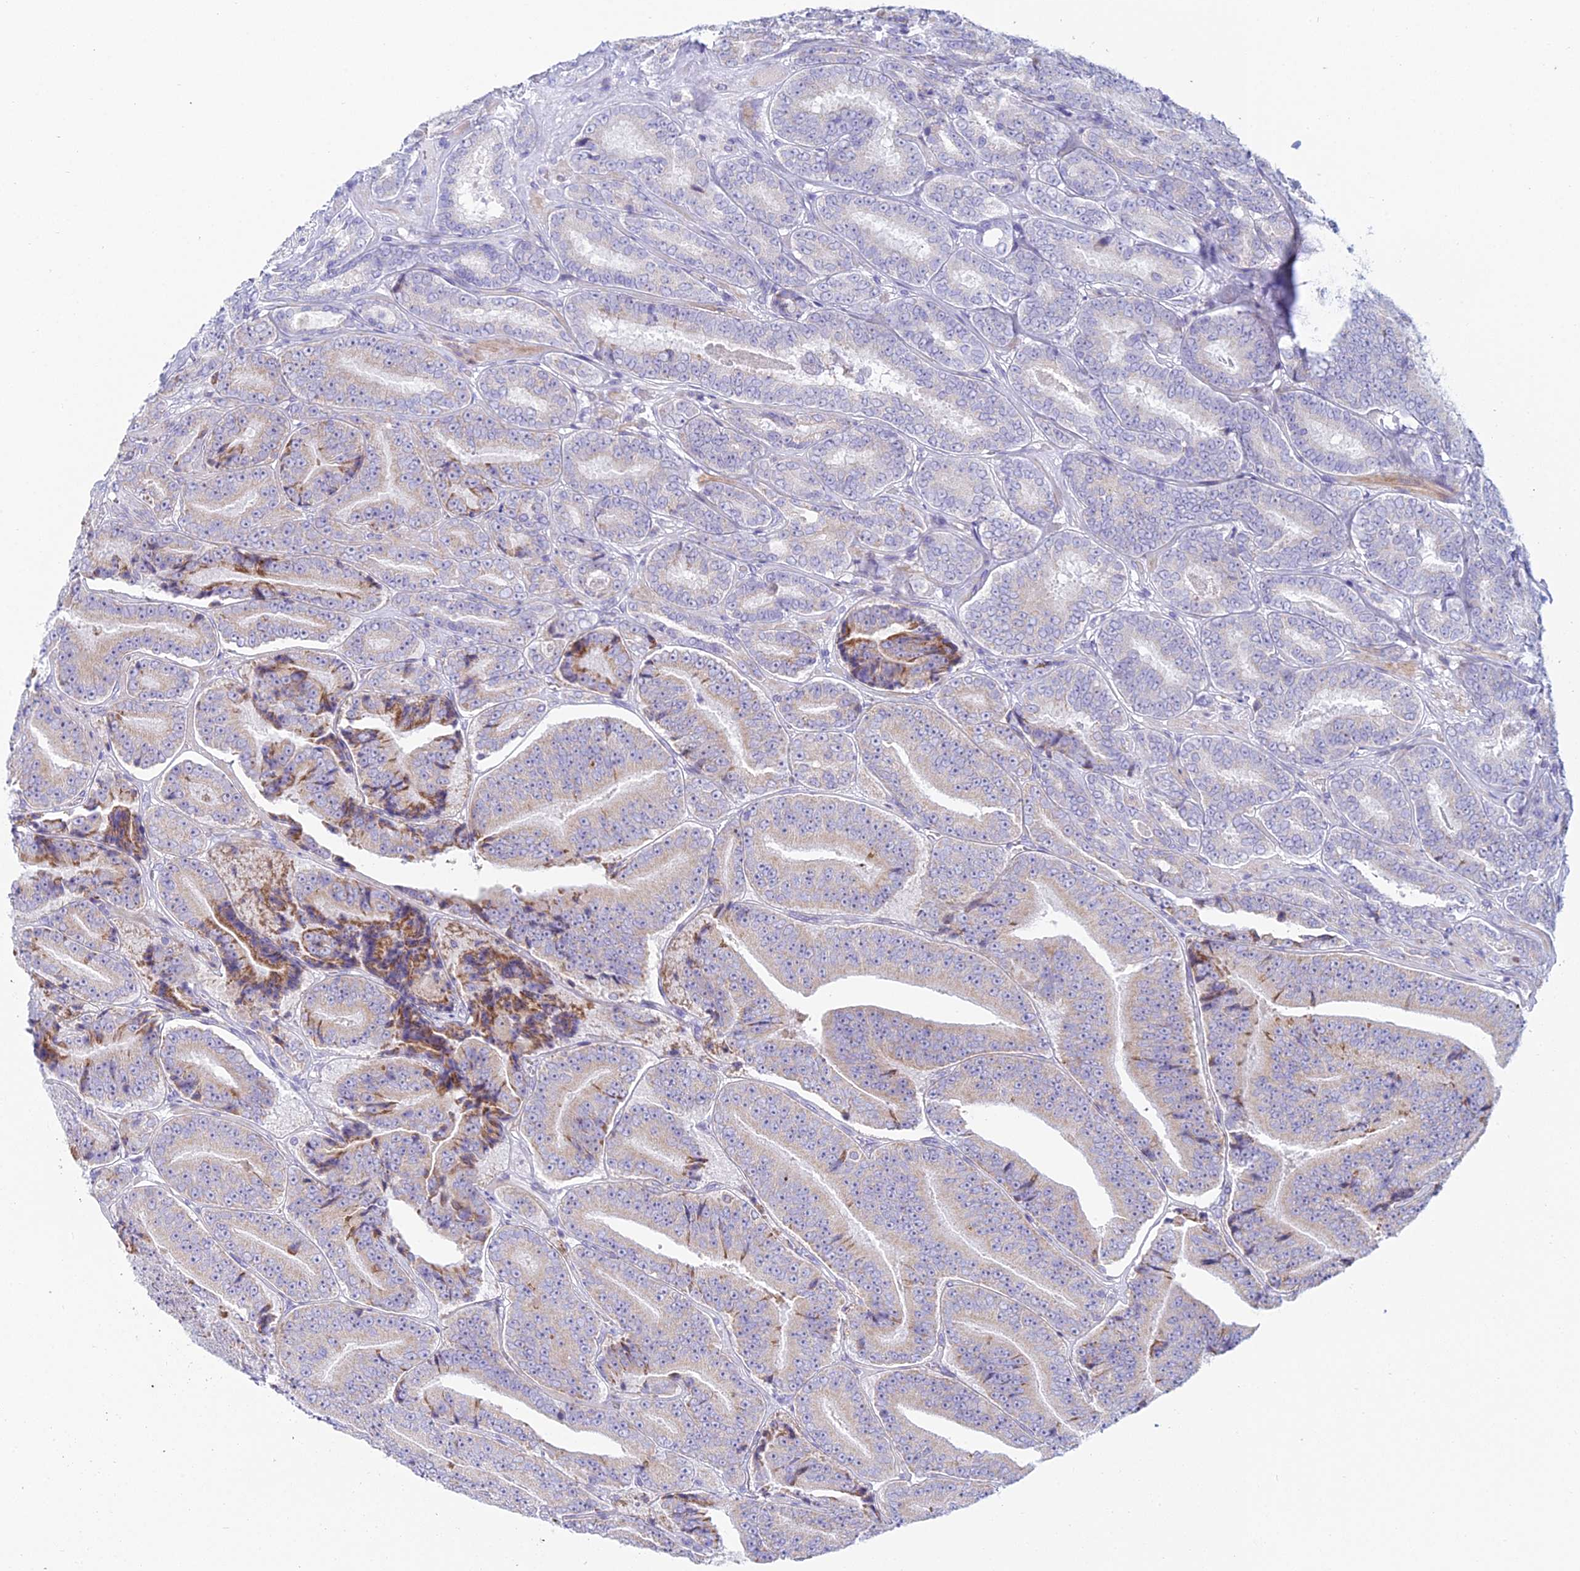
{"staining": {"intensity": "weak", "quantity": "<25%", "location": "cytoplasmic/membranous"}, "tissue": "prostate cancer", "cell_type": "Tumor cells", "image_type": "cancer", "snomed": [{"axis": "morphology", "description": "Adenocarcinoma, High grade"}, {"axis": "topography", "description": "Prostate"}], "caption": "Tumor cells are negative for protein expression in human high-grade adenocarcinoma (prostate).", "gene": "PRR13", "patient": {"sex": "male", "age": 72}}